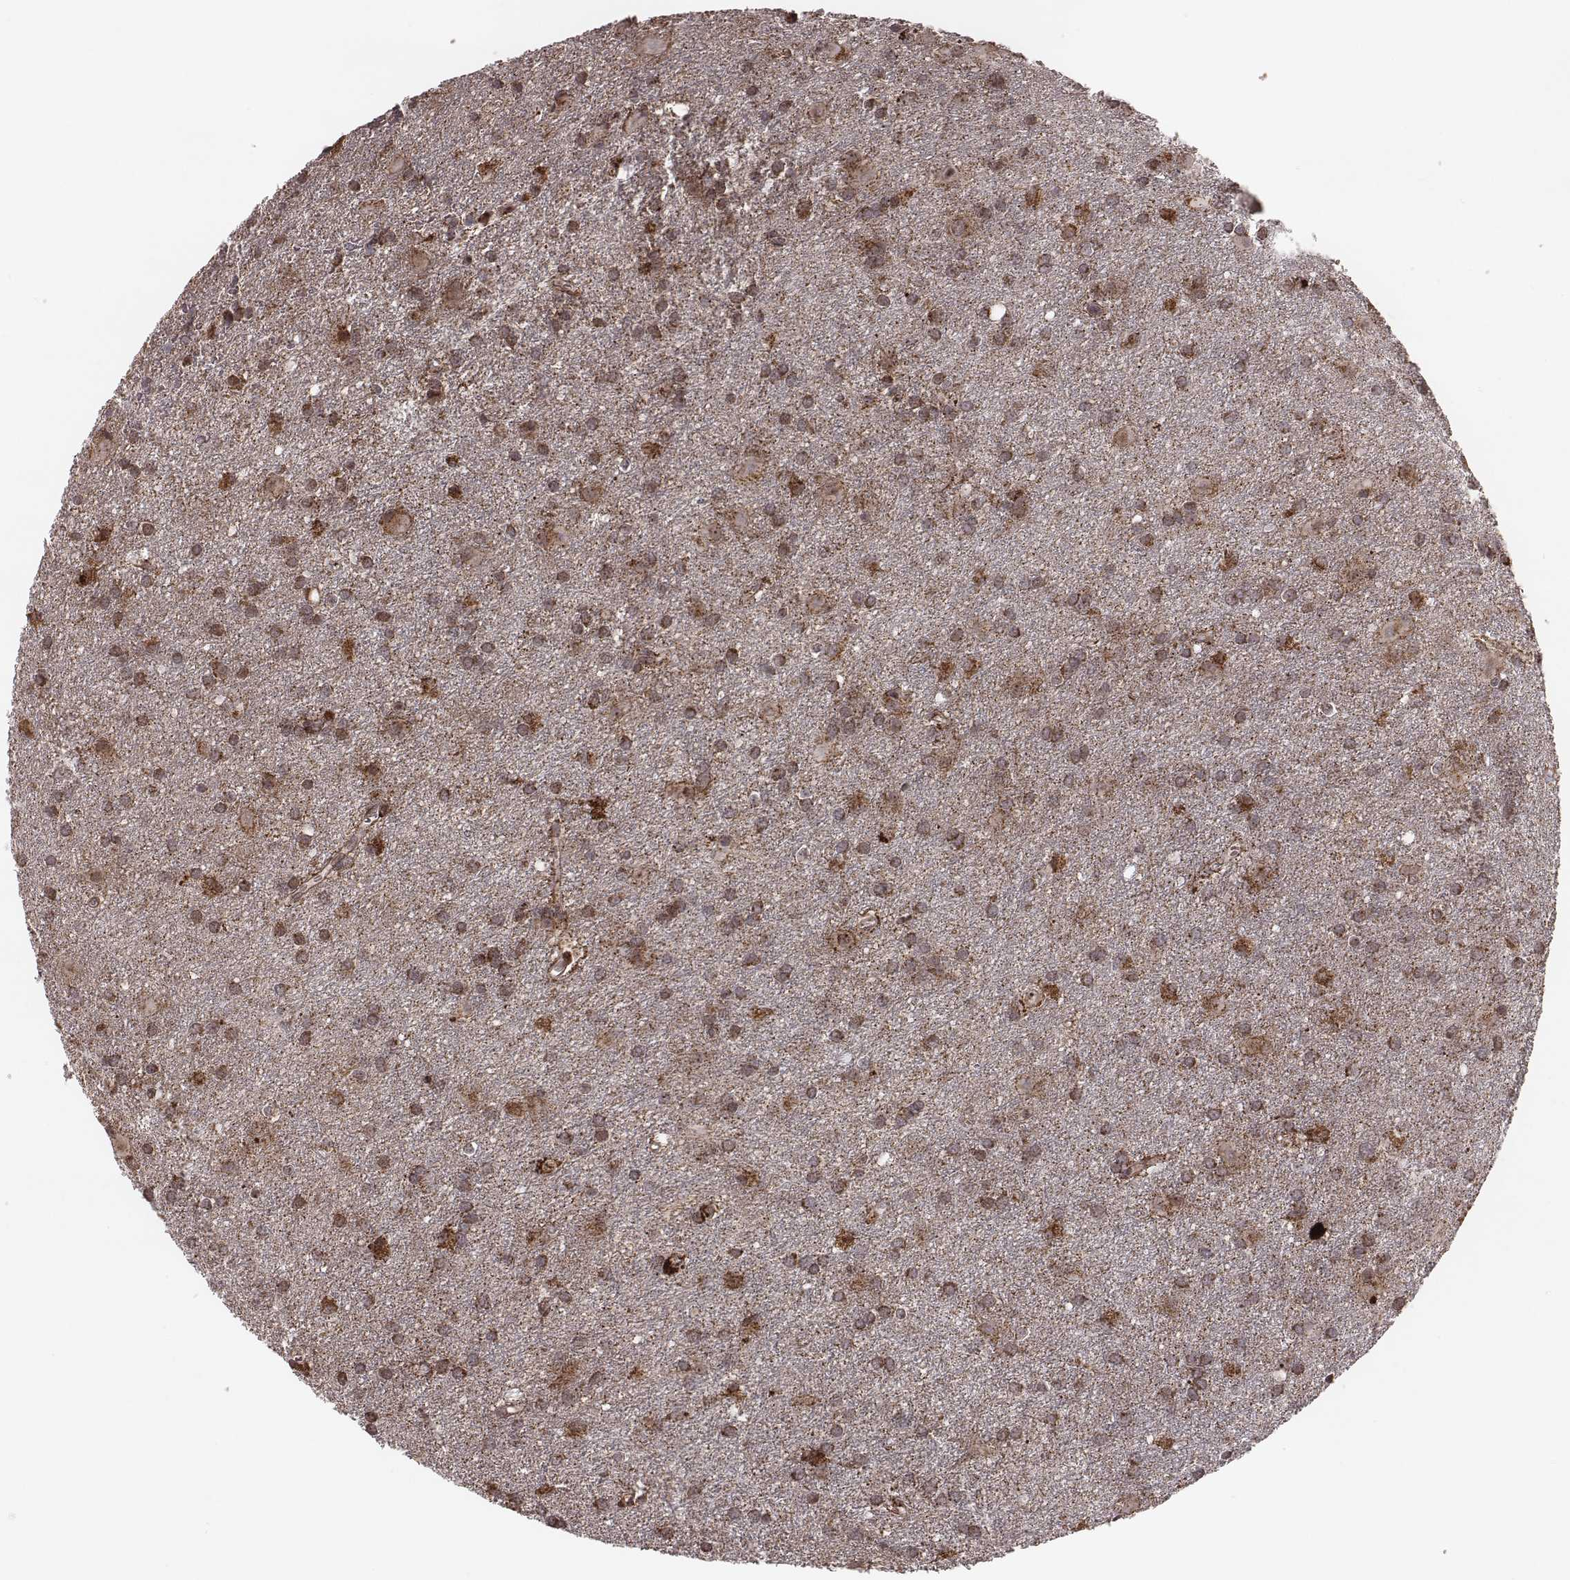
{"staining": {"intensity": "strong", "quantity": ">75%", "location": "cytoplasmic/membranous"}, "tissue": "glioma", "cell_type": "Tumor cells", "image_type": "cancer", "snomed": [{"axis": "morphology", "description": "Glioma, malignant, Low grade"}, {"axis": "topography", "description": "Brain"}], "caption": "There is high levels of strong cytoplasmic/membranous expression in tumor cells of glioma, as demonstrated by immunohistochemical staining (brown color).", "gene": "ZDHHC21", "patient": {"sex": "male", "age": 58}}